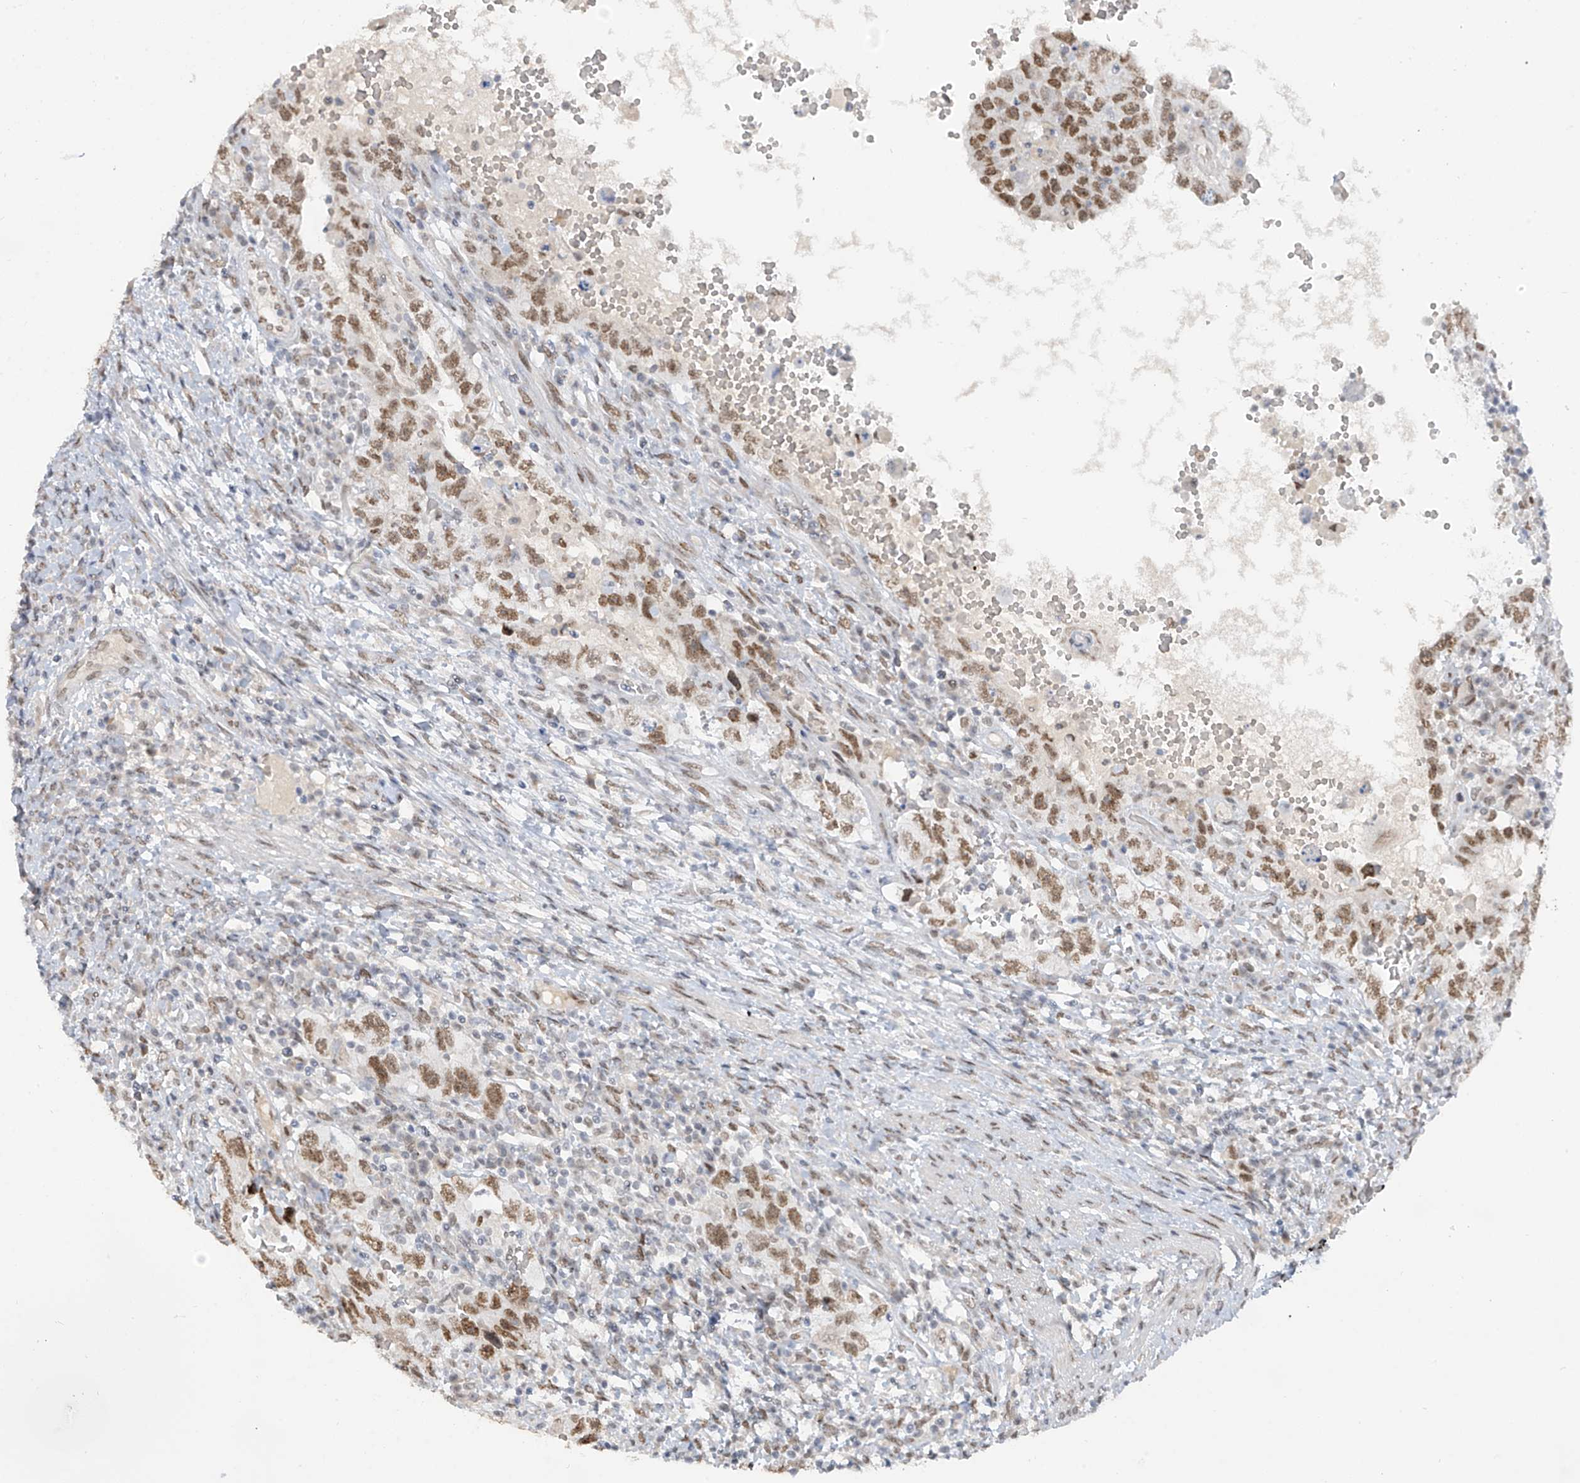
{"staining": {"intensity": "moderate", "quantity": ">75%", "location": "nuclear"}, "tissue": "testis cancer", "cell_type": "Tumor cells", "image_type": "cancer", "snomed": [{"axis": "morphology", "description": "Carcinoma, Embryonal, NOS"}, {"axis": "topography", "description": "Testis"}], "caption": "Immunohistochemistry staining of testis embryonal carcinoma, which displays medium levels of moderate nuclear staining in approximately >75% of tumor cells indicating moderate nuclear protein expression. The staining was performed using DAB (3,3'-diaminobenzidine) (brown) for protein detection and nuclei were counterstained in hematoxylin (blue).", "gene": "MCM9", "patient": {"sex": "male", "age": 26}}